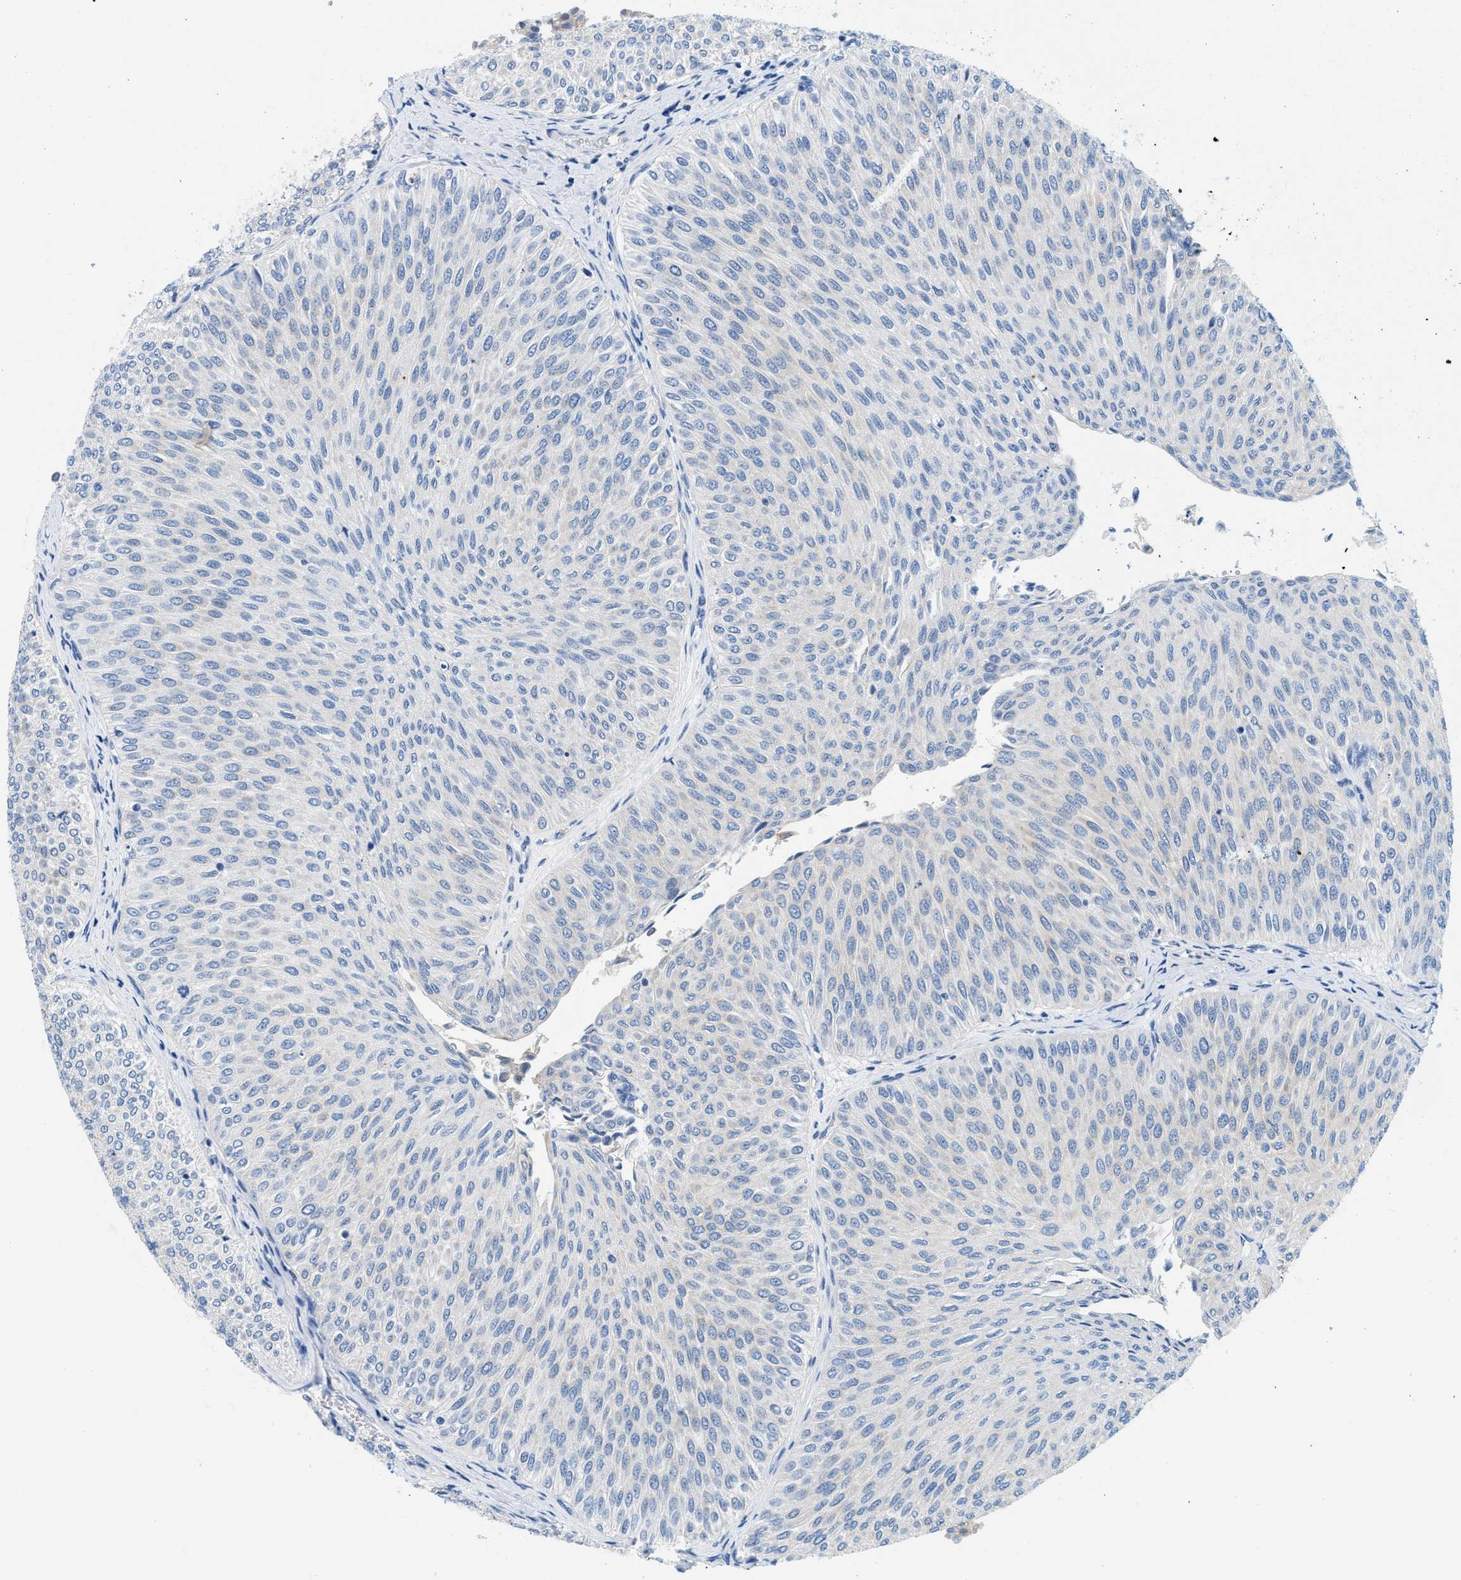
{"staining": {"intensity": "negative", "quantity": "none", "location": "none"}, "tissue": "urothelial cancer", "cell_type": "Tumor cells", "image_type": "cancer", "snomed": [{"axis": "morphology", "description": "Urothelial carcinoma, Low grade"}, {"axis": "topography", "description": "Urinary bladder"}], "caption": "Immunohistochemistry of human urothelial cancer demonstrates no positivity in tumor cells.", "gene": "BPGM", "patient": {"sex": "male", "age": 78}}